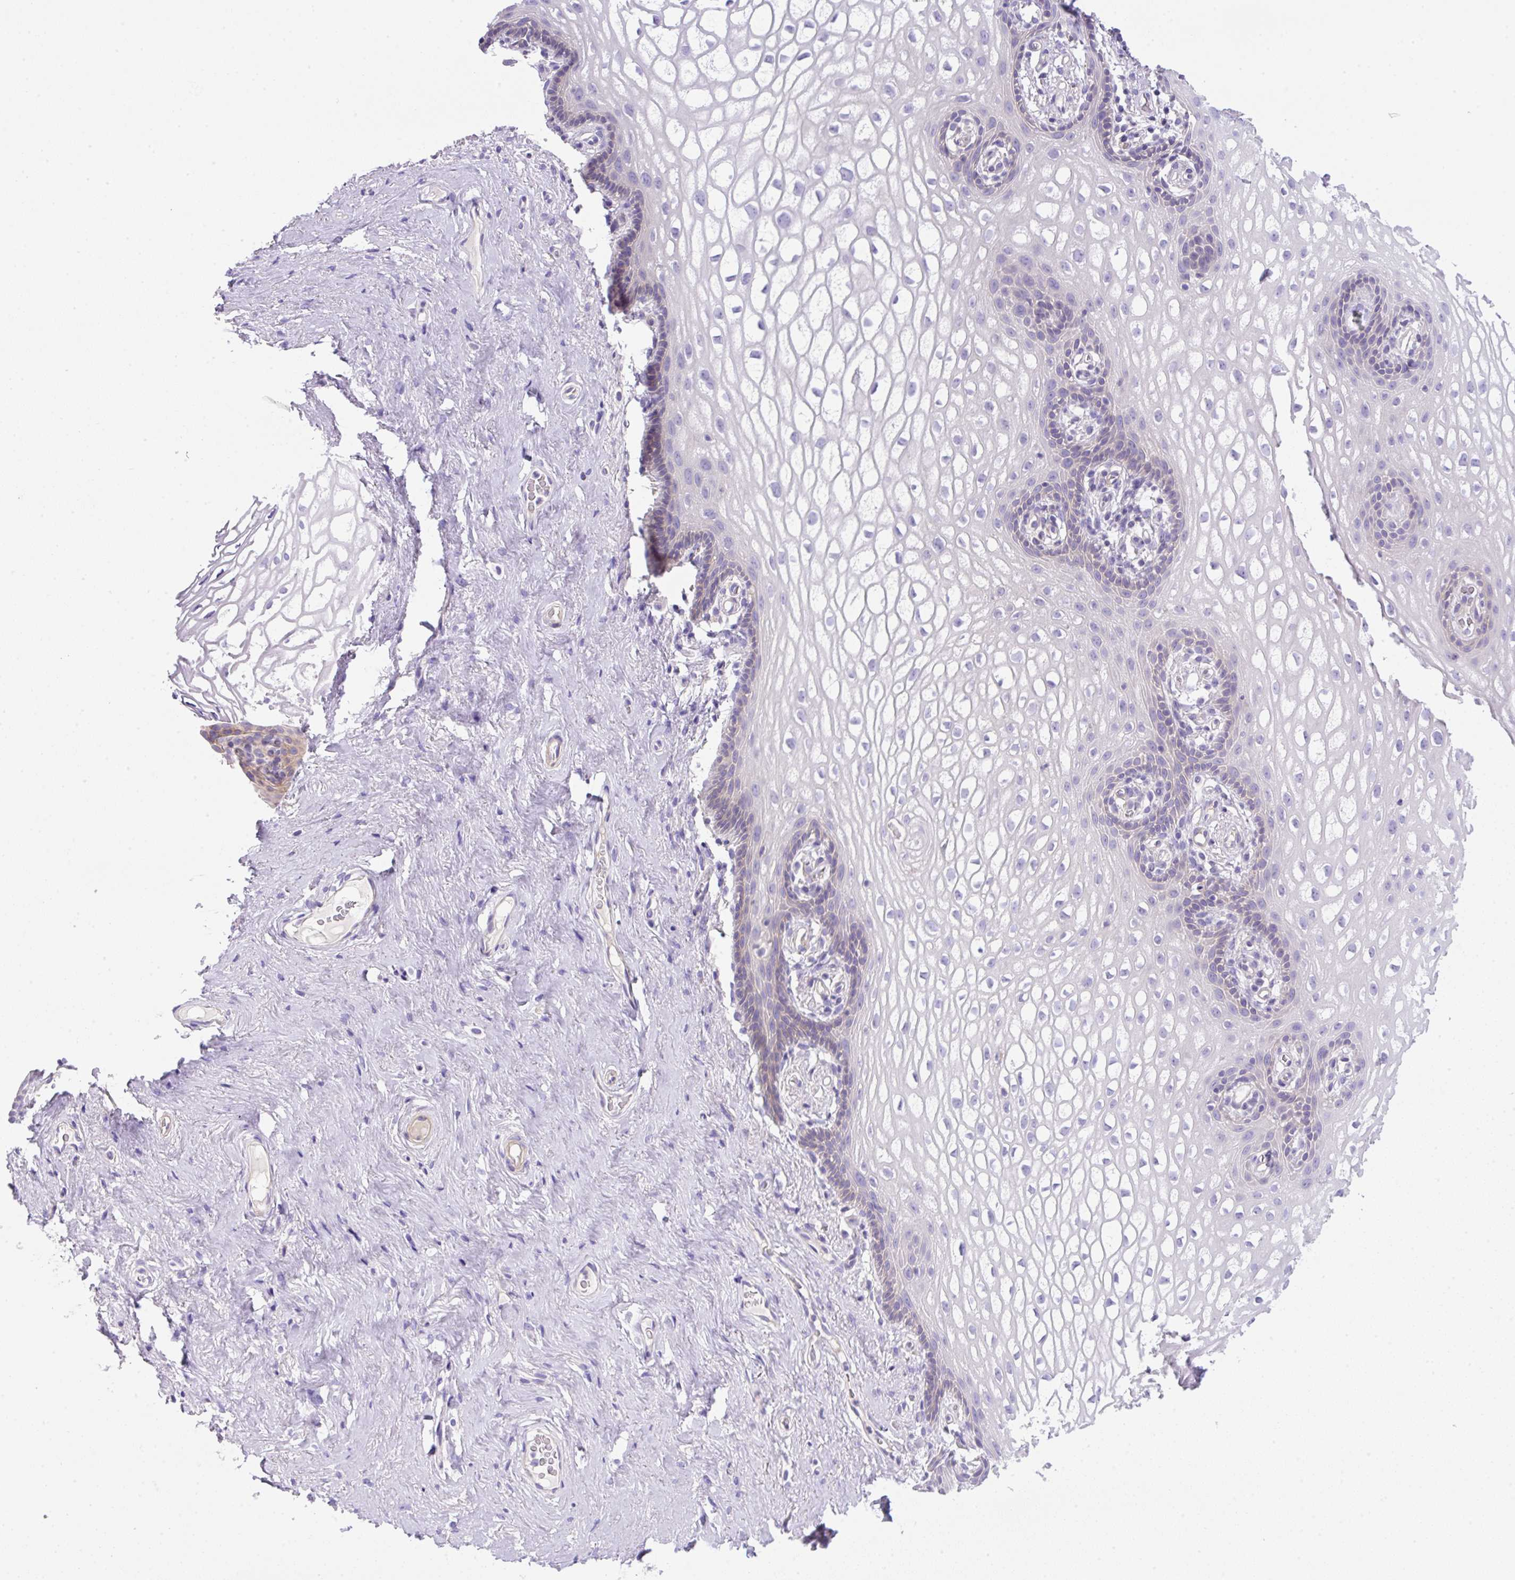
{"staining": {"intensity": "weak", "quantity": "<25%", "location": "cytoplasmic/membranous"}, "tissue": "vagina", "cell_type": "Squamous epithelial cells", "image_type": "normal", "snomed": [{"axis": "morphology", "description": "Normal tissue, NOS"}, {"axis": "topography", "description": "Vagina"}, {"axis": "topography", "description": "Peripheral nerve tissue"}], "caption": "An immunohistochemistry (IHC) photomicrograph of unremarkable vagina is shown. There is no staining in squamous epithelial cells of vagina. (DAB immunohistochemistry (IHC) visualized using brightfield microscopy, high magnification).", "gene": "NPTN", "patient": {"sex": "female", "age": 71}}